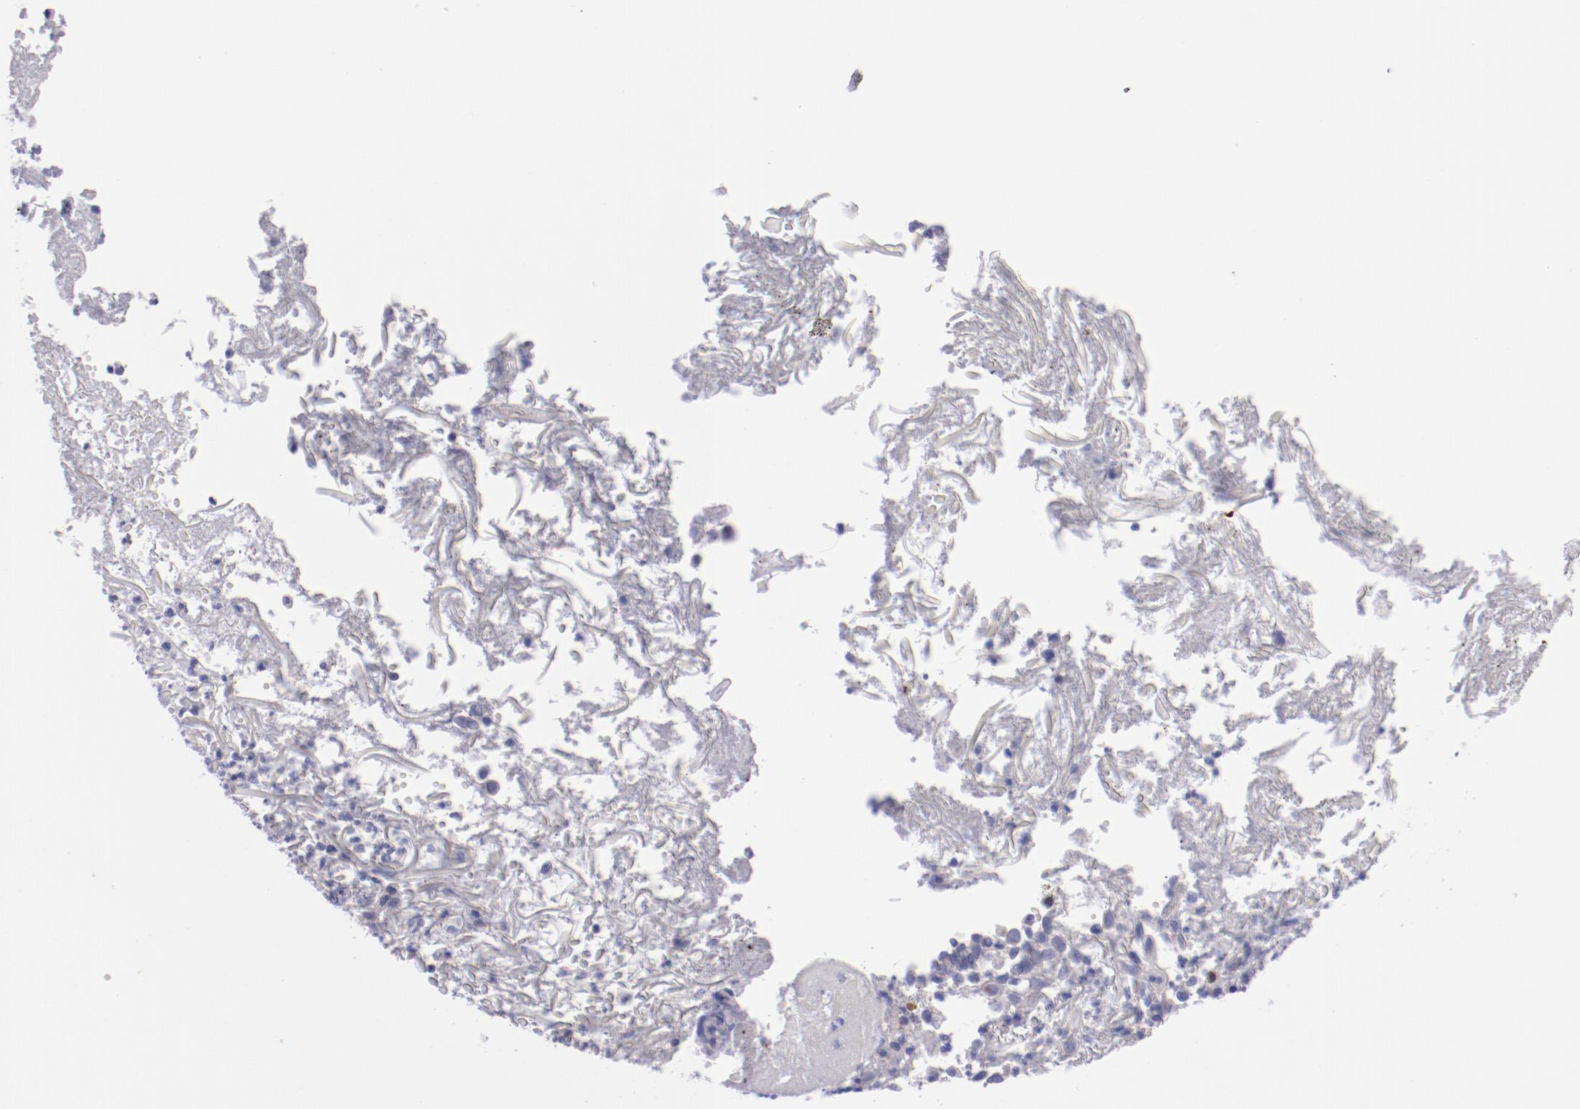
{"staining": {"intensity": "negative", "quantity": "none", "location": "none"}, "tissue": "skin cancer", "cell_type": "Tumor cells", "image_type": "cancer", "snomed": [{"axis": "morphology", "description": "Squamous cell carcinoma, NOS"}, {"axis": "topography", "description": "Skin"}], "caption": "Micrograph shows no significant protein positivity in tumor cells of squamous cell carcinoma (skin).", "gene": "IRF8", "patient": {"sex": "male", "age": 65}}